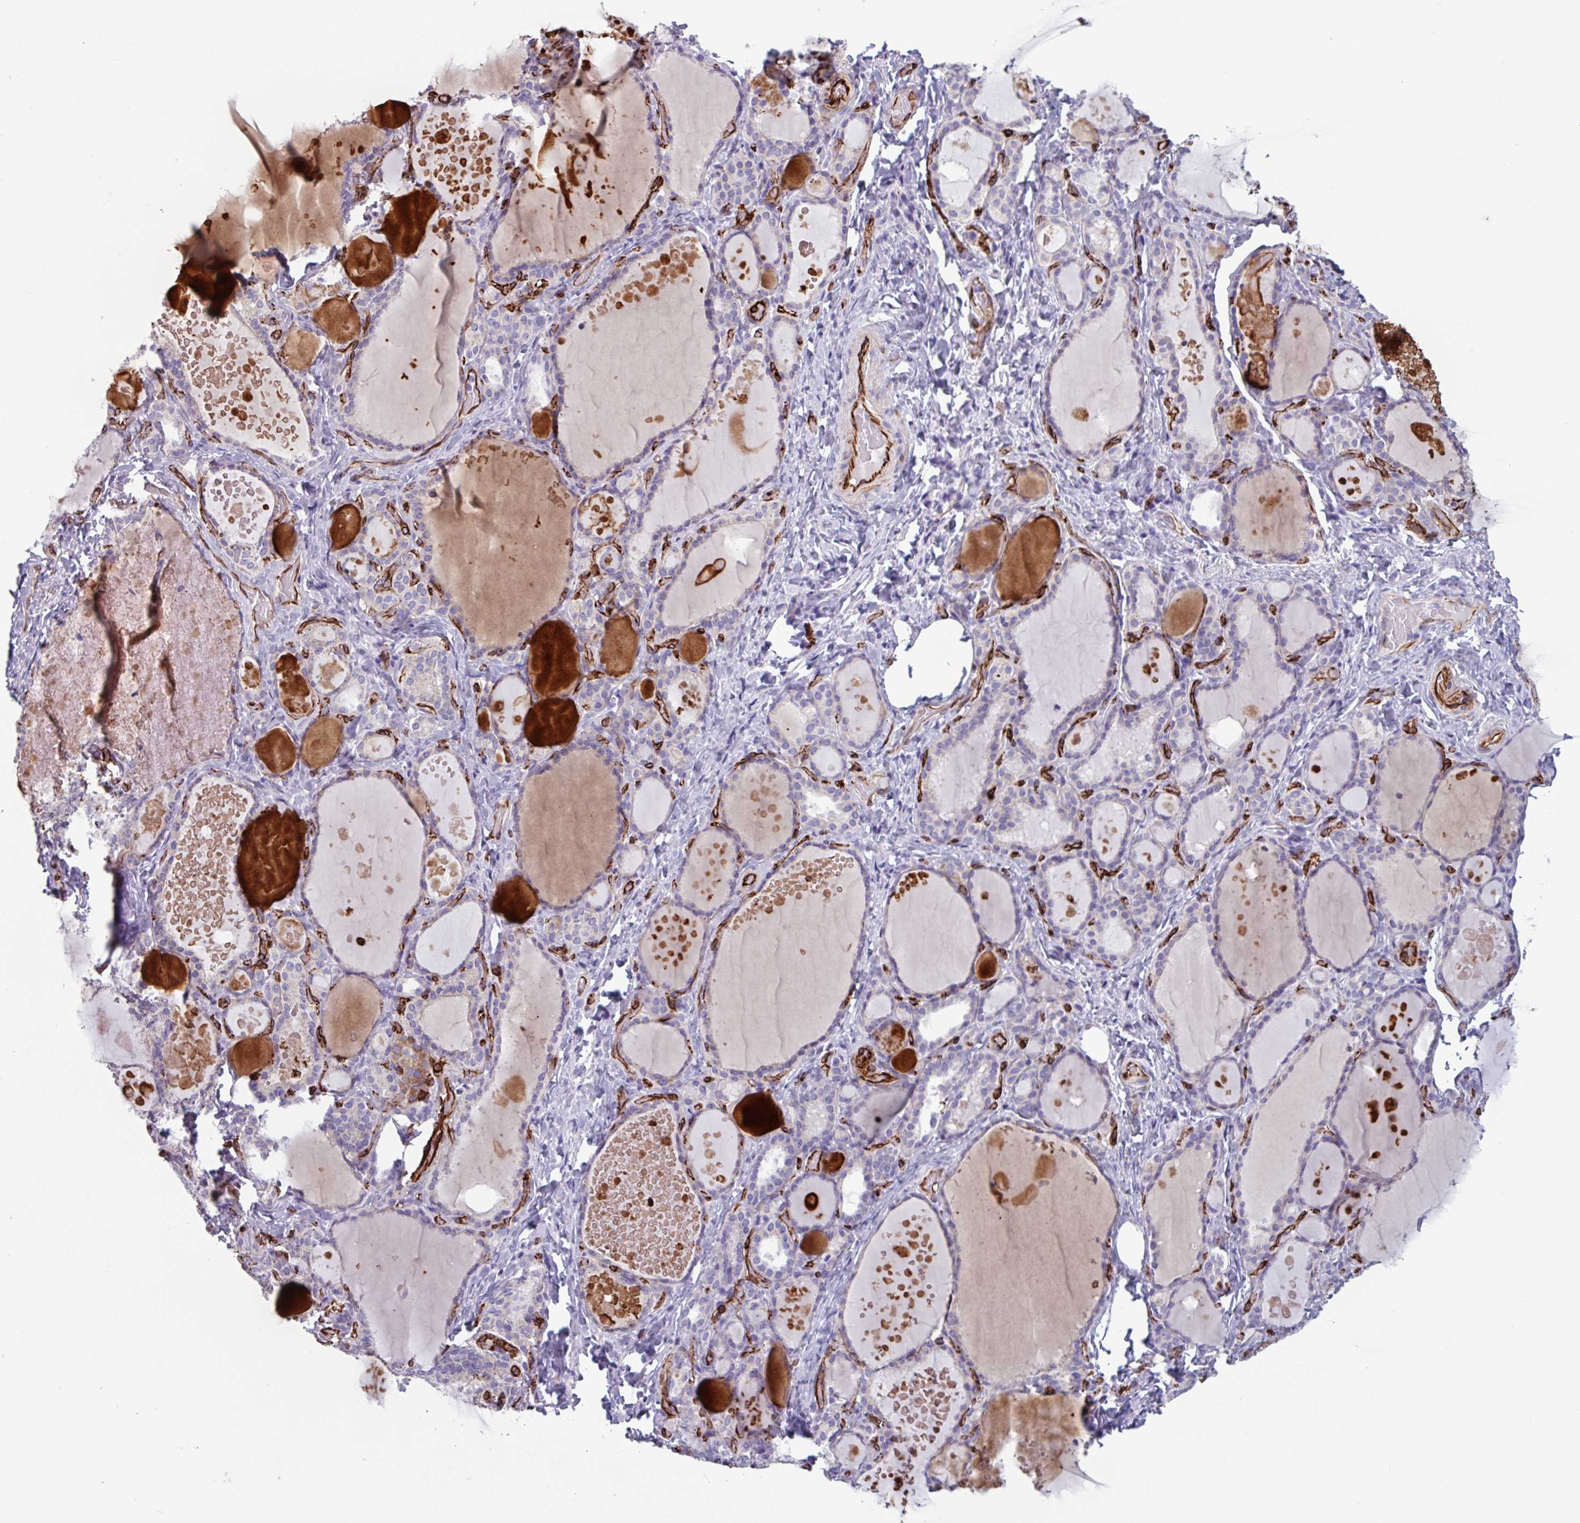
{"staining": {"intensity": "negative", "quantity": "none", "location": "none"}, "tissue": "thyroid gland", "cell_type": "Glandular cells", "image_type": "normal", "snomed": [{"axis": "morphology", "description": "Normal tissue, NOS"}, {"axis": "topography", "description": "Thyroid gland"}], "caption": "The photomicrograph exhibits no staining of glandular cells in benign thyroid gland.", "gene": "BTD", "patient": {"sex": "female", "age": 46}}